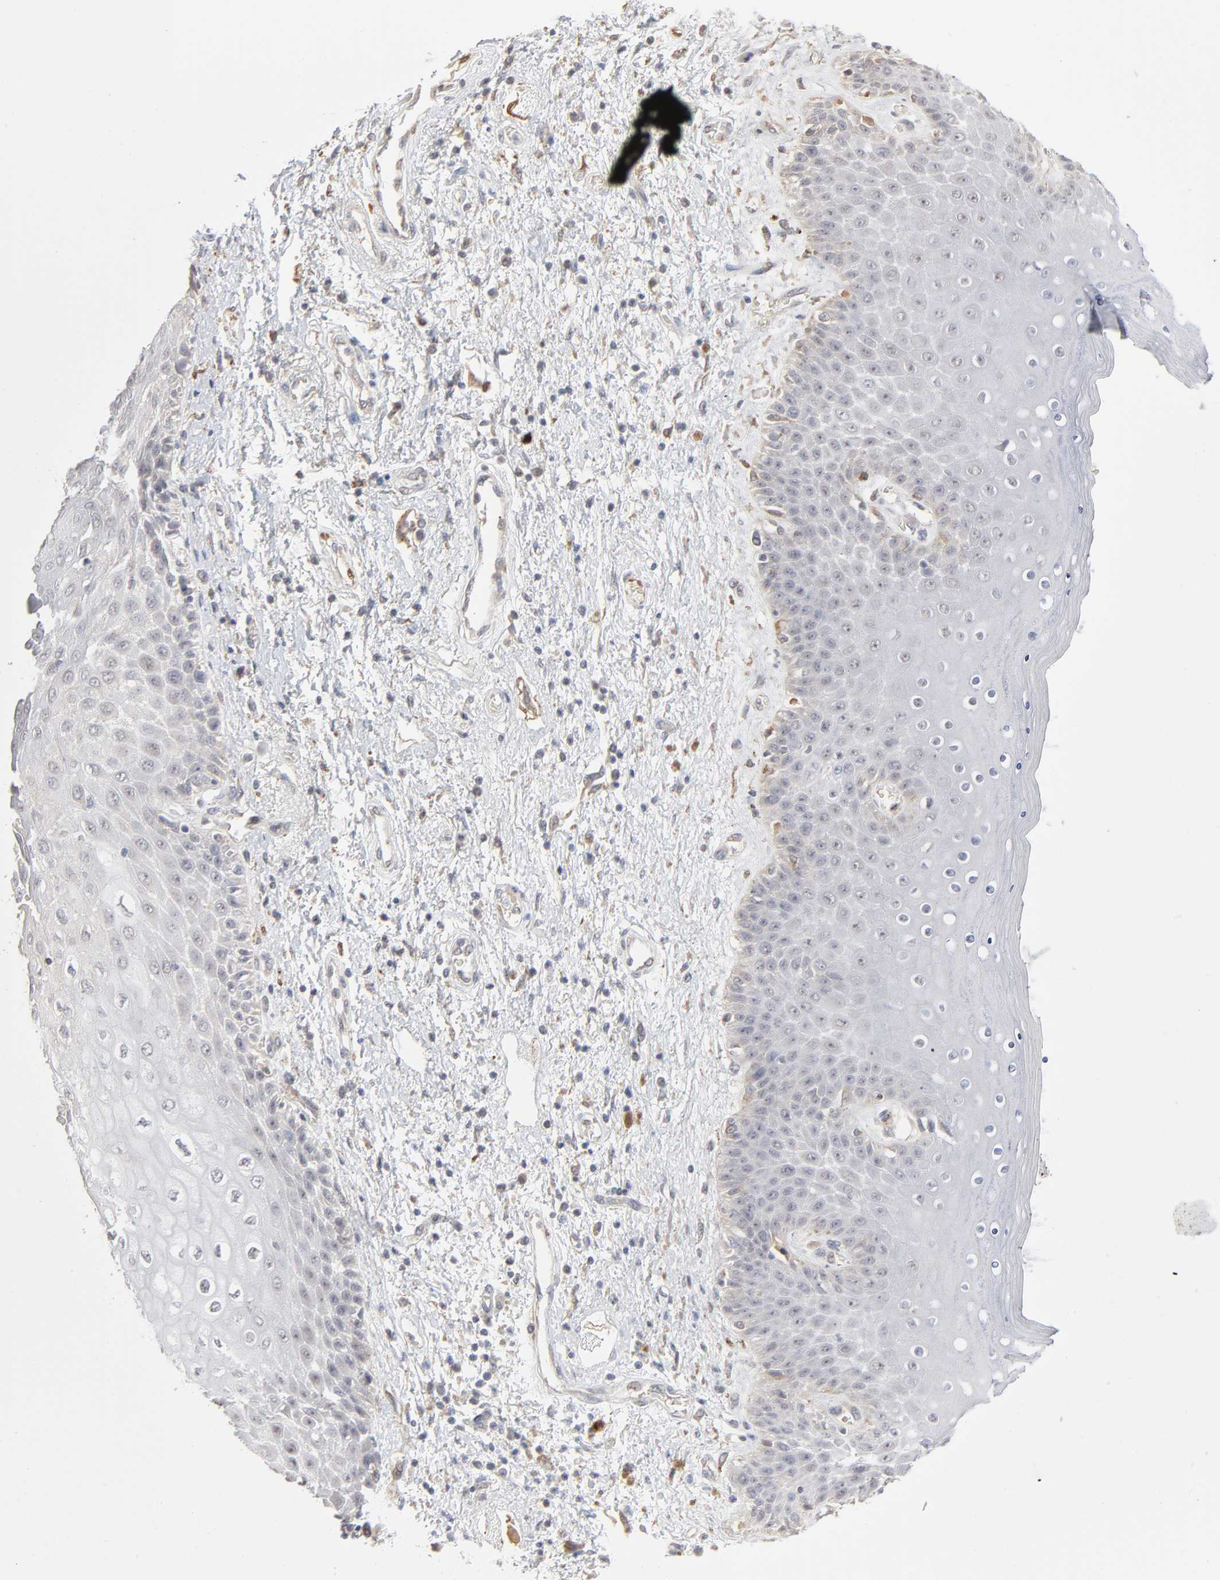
{"staining": {"intensity": "weak", "quantity": "<25%", "location": "cytoplasmic/membranous"}, "tissue": "skin", "cell_type": "Epidermal cells", "image_type": "normal", "snomed": [{"axis": "morphology", "description": "Normal tissue, NOS"}, {"axis": "topography", "description": "Anal"}], "caption": "IHC micrograph of normal skin stained for a protein (brown), which demonstrates no expression in epidermal cells.", "gene": "POMT2", "patient": {"sex": "female", "age": 46}}